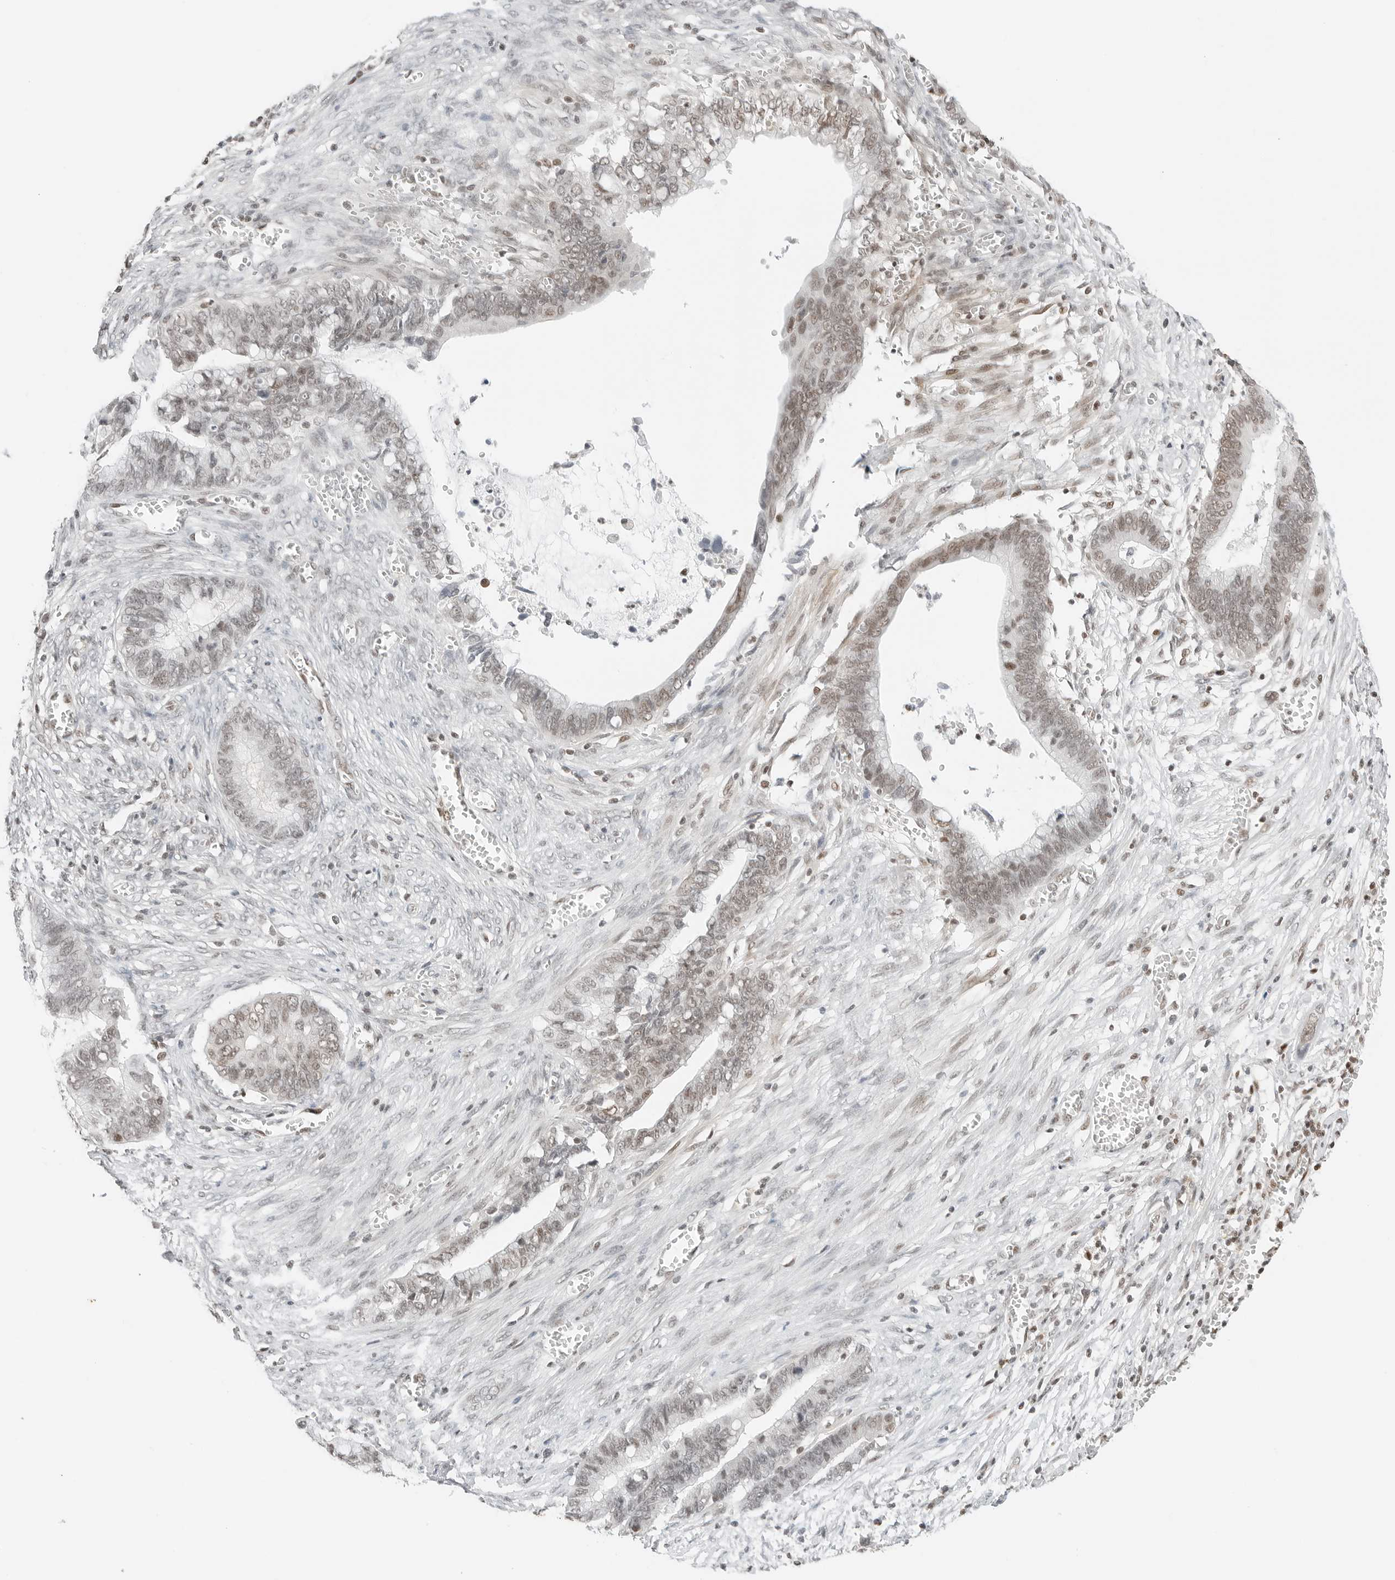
{"staining": {"intensity": "weak", "quantity": "25%-75%", "location": "nuclear"}, "tissue": "cervical cancer", "cell_type": "Tumor cells", "image_type": "cancer", "snomed": [{"axis": "morphology", "description": "Adenocarcinoma, NOS"}, {"axis": "topography", "description": "Cervix"}], "caption": "A brown stain shows weak nuclear expression of a protein in human adenocarcinoma (cervical) tumor cells.", "gene": "CRTC2", "patient": {"sex": "female", "age": 44}}